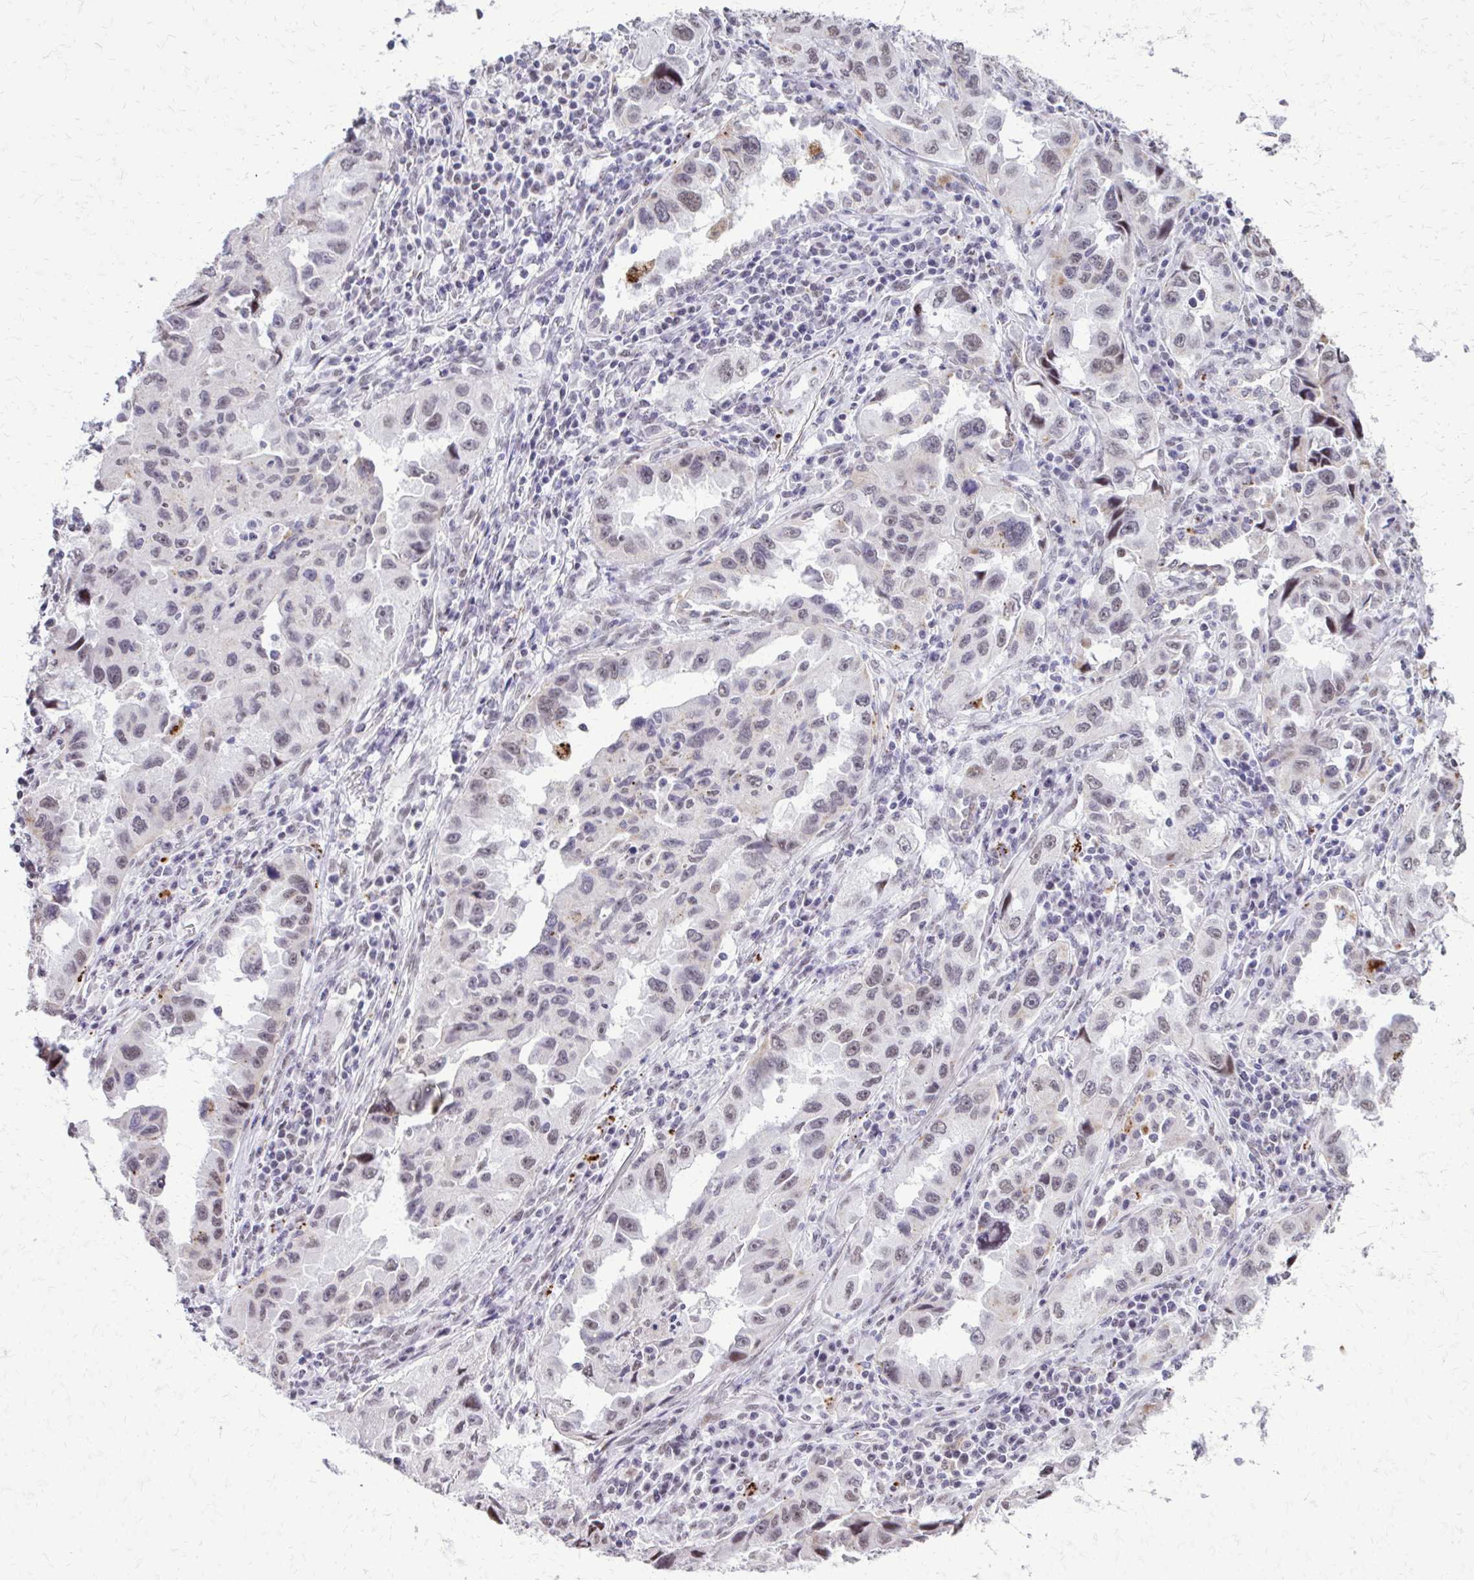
{"staining": {"intensity": "negative", "quantity": "none", "location": "none"}, "tissue": "lung cancer", "cell_type": "Tumor cells", "image_type": "cancer", "snomed": [{"axis": "morphology", "description": "Adenocarcinoma, NOS"}, {"axis": "topography", "description": "Lung"}], "caption": "DAB (3,3'-diaminobenzidine) immunohistochemical staining of lung adenocarcinoma demonstrates no significant positivity in tumor cells.", "gene": "SS18", "patient": {"sex": "female", "age": 73}}